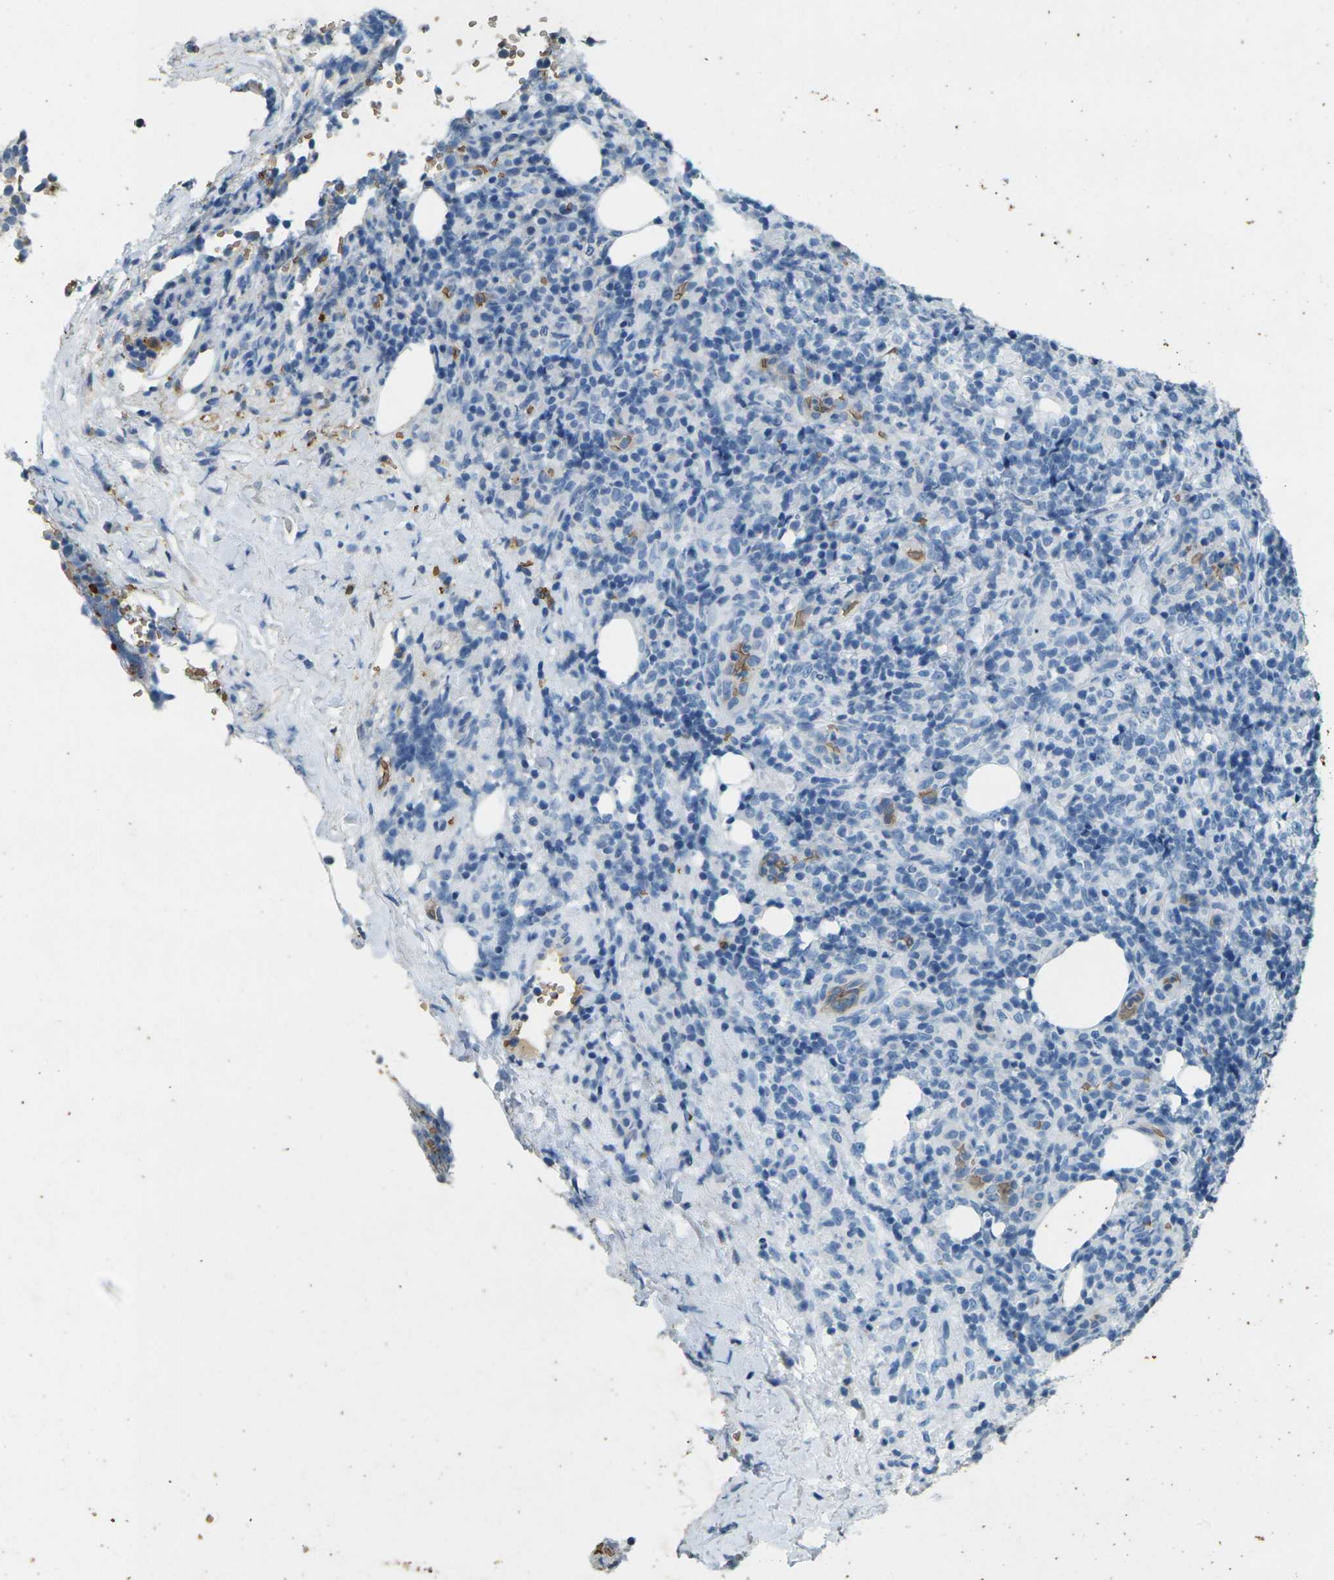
{"staining": {"intensity": "negative", "quantity": "none", "location": "none"}, "tissue": "lymphoma", "cell_type": "Tumor cells", "image_type": "cancer", "snomed": [{"axis": "morphology", "description": "Malignant lymphoma, non-Hodgkin's type, High grade"}, {"axis": "topography", "description": "Lymph node"}], "caption": "Immunohistochemical staining of human lymphoma exhibits no significant expression in tumor cells.", "gene": "HBB", "patient": {"sex": "female", "age": 76}}